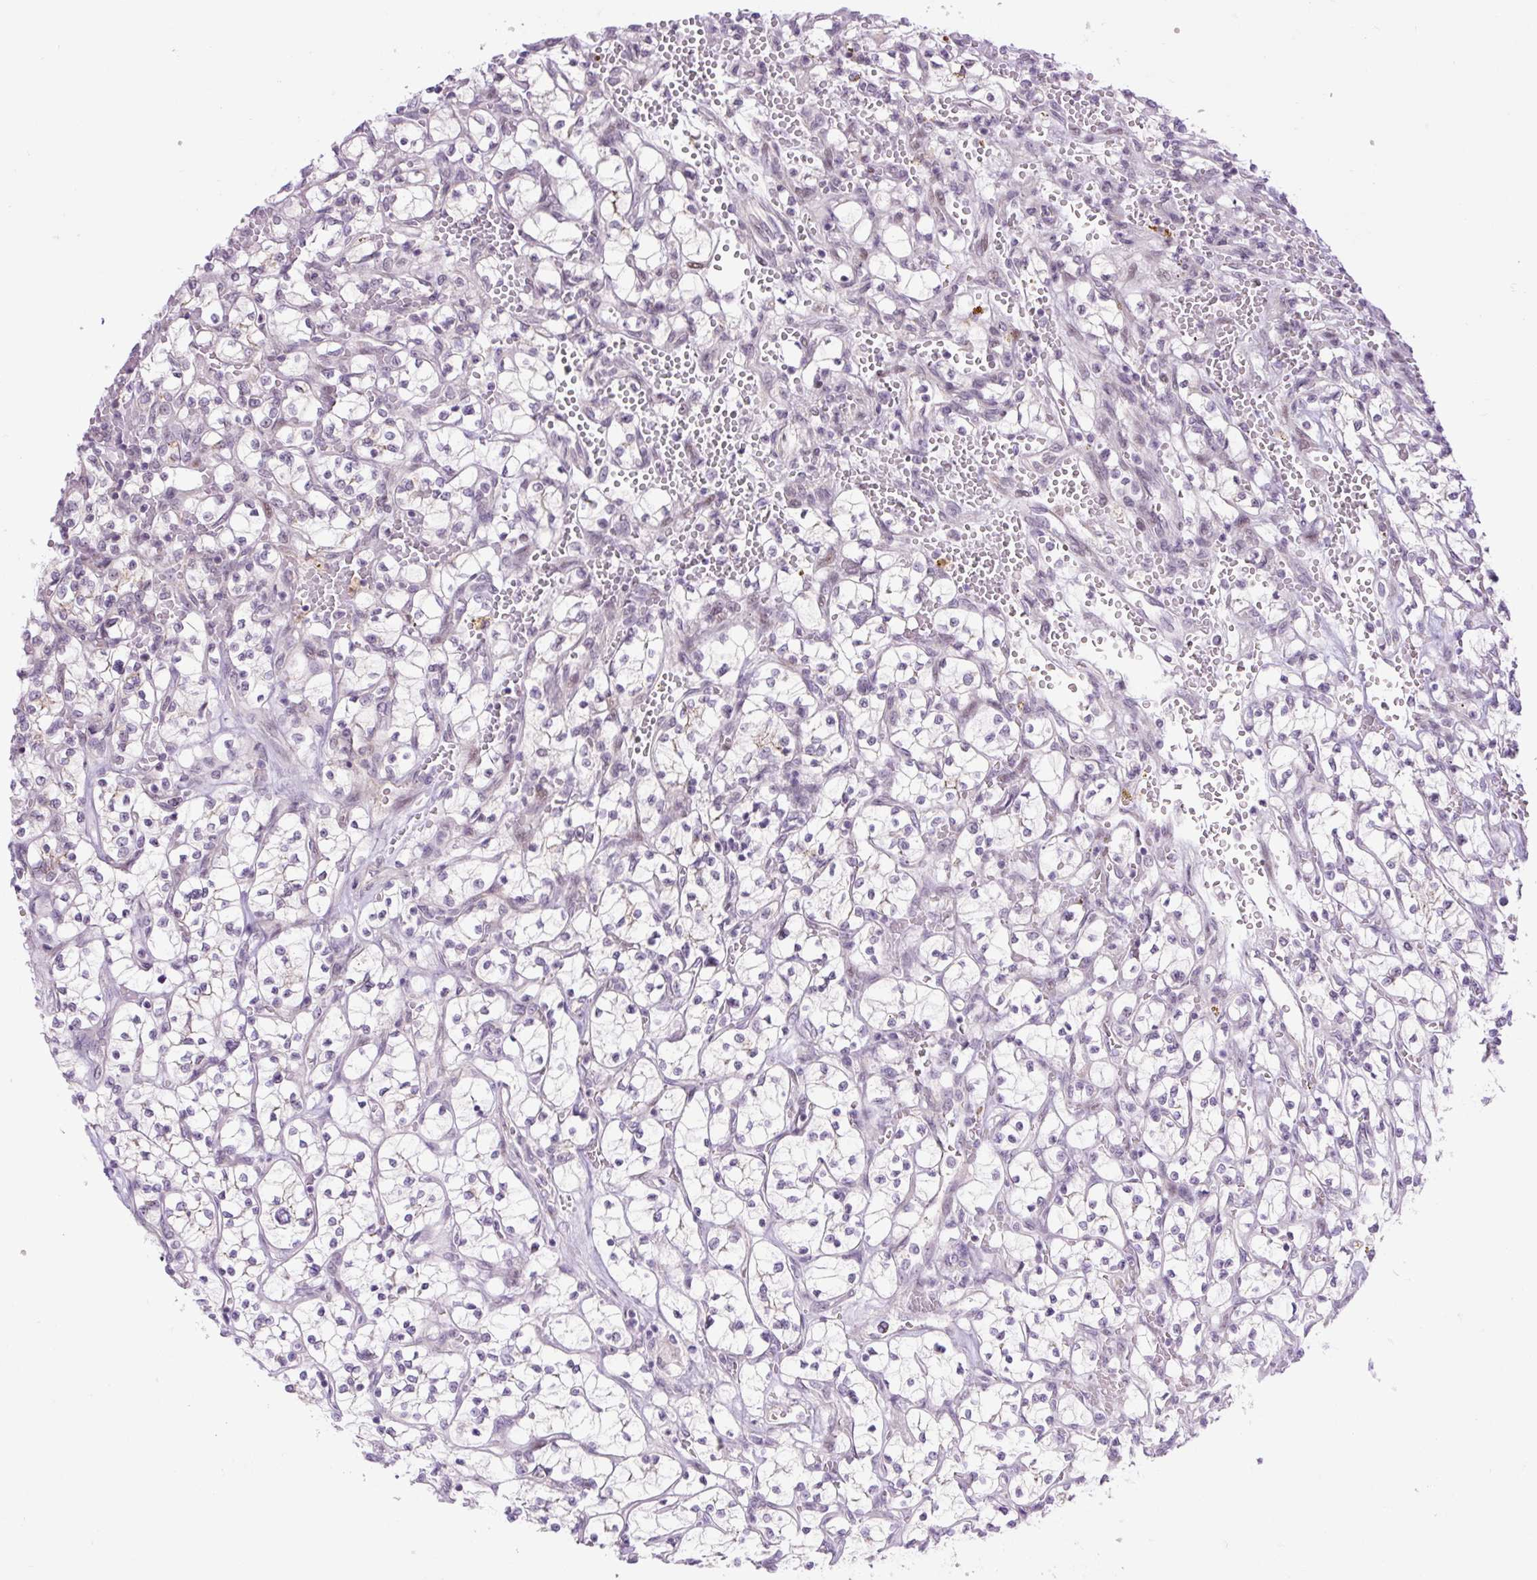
{"staining": {"intensity": "negative", "quantity": "none", "location": "none"}, "tissue": "renal cancer", "cell_type": "Tumor cells", "image_type": "cancer", "snomed": [{"axis": "morphology", "description": "Adenocarcinoma, NOS"}, {"axis": "topography", "description": "Kidney"}], "caption": "High magnification brightfield microscopy of adenocarcinoma (renal) stained with DAB (3,3'-diaminobenzidine) (brown) and counterstained with hematoxylin (blue): tumor cells show no significant positivity. The staining was performed using DAB to visualize the protein expression in brown, while the nuclei were stained in blue with hematoxylin (Magnification: 20x).", "gene": "ICE1", "patient": {"sex": "female", "age": 64}}